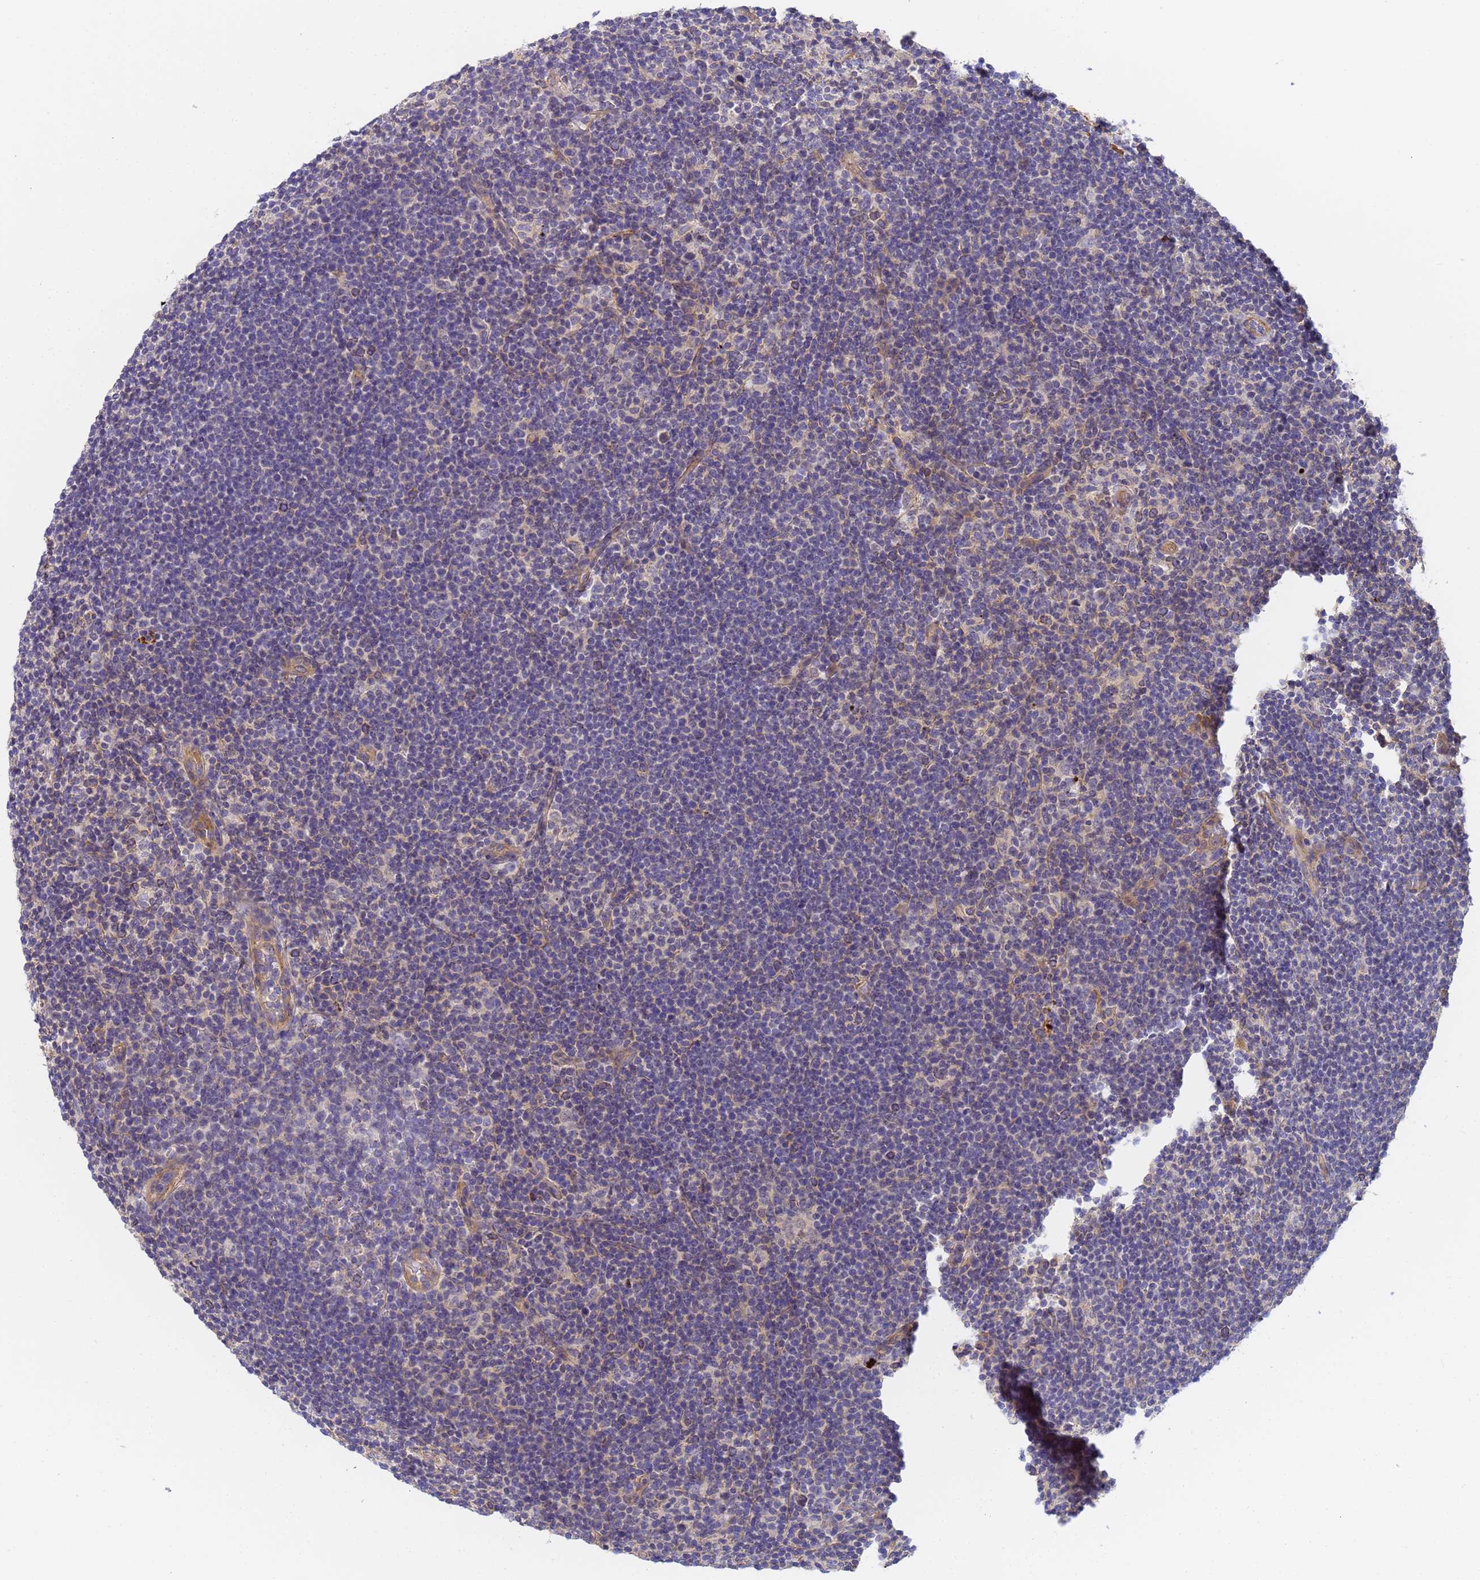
{"staining": {"intensity": "negative", "quantity": "none", "location": "none"}, "tissue": "lymphoma", "cell_type": "Tumor cells", "image_type": "cancer", "snomed": [{"axis": "morphology", "description": "Hodgkin's disease, NOS"}, {"axis": "topography", "description": "Lymph node"}], "caption": "Tumor cells are negative for brown protein staining in lymphoma.", "gene": "MYL12A", "patient": {"sex": "female", "age": 57}}